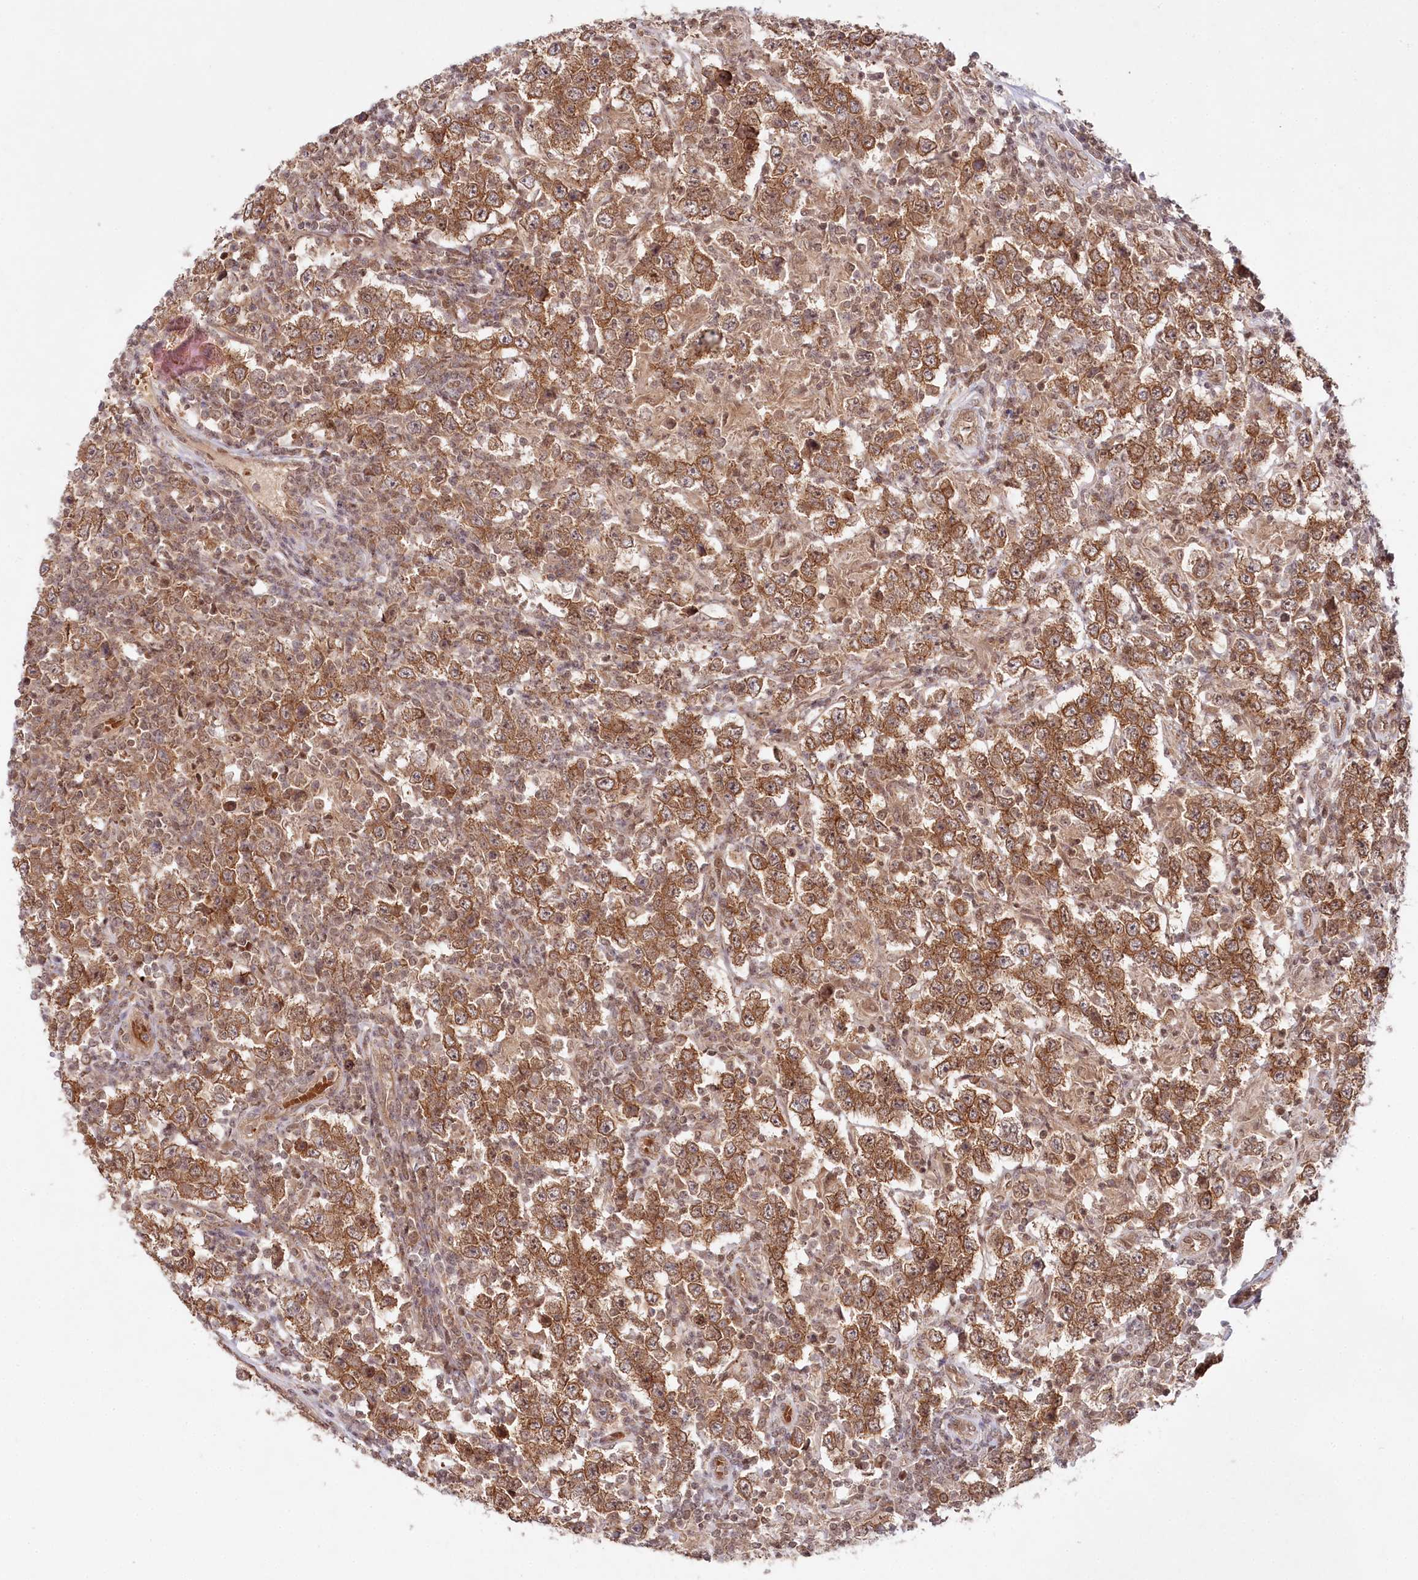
{"staining": {"intensity": "moderate", "quantity": ">75%", "location": "cytoplasmic/membranous"}, "tissue": "testis cancer", "cell_type": "Tumor cells", "image_type": "cancer", "snomed": [{"axis": "morphology", "description": "Normal tissue, NOS"}, {"axis": "morphology", "description": "Urothelial carcinoma, High grade"}, {"axis": "morphology", "description": "Seminoma, NOS"}, {"axis": "morphology", "description": "Carcinoma, Embryonal, NOS"}, {"axis": "topography", "description": "Urinary bladder"}, {"axis": "topography", "description": "Testis"}], "caption": "Seminoma (testis) stained for a protein displays moderate cytoplasmic/membranous positivity in tumor cells.", "gene": "CCDC65", "patient": {"sex": "male", "age": 41}}